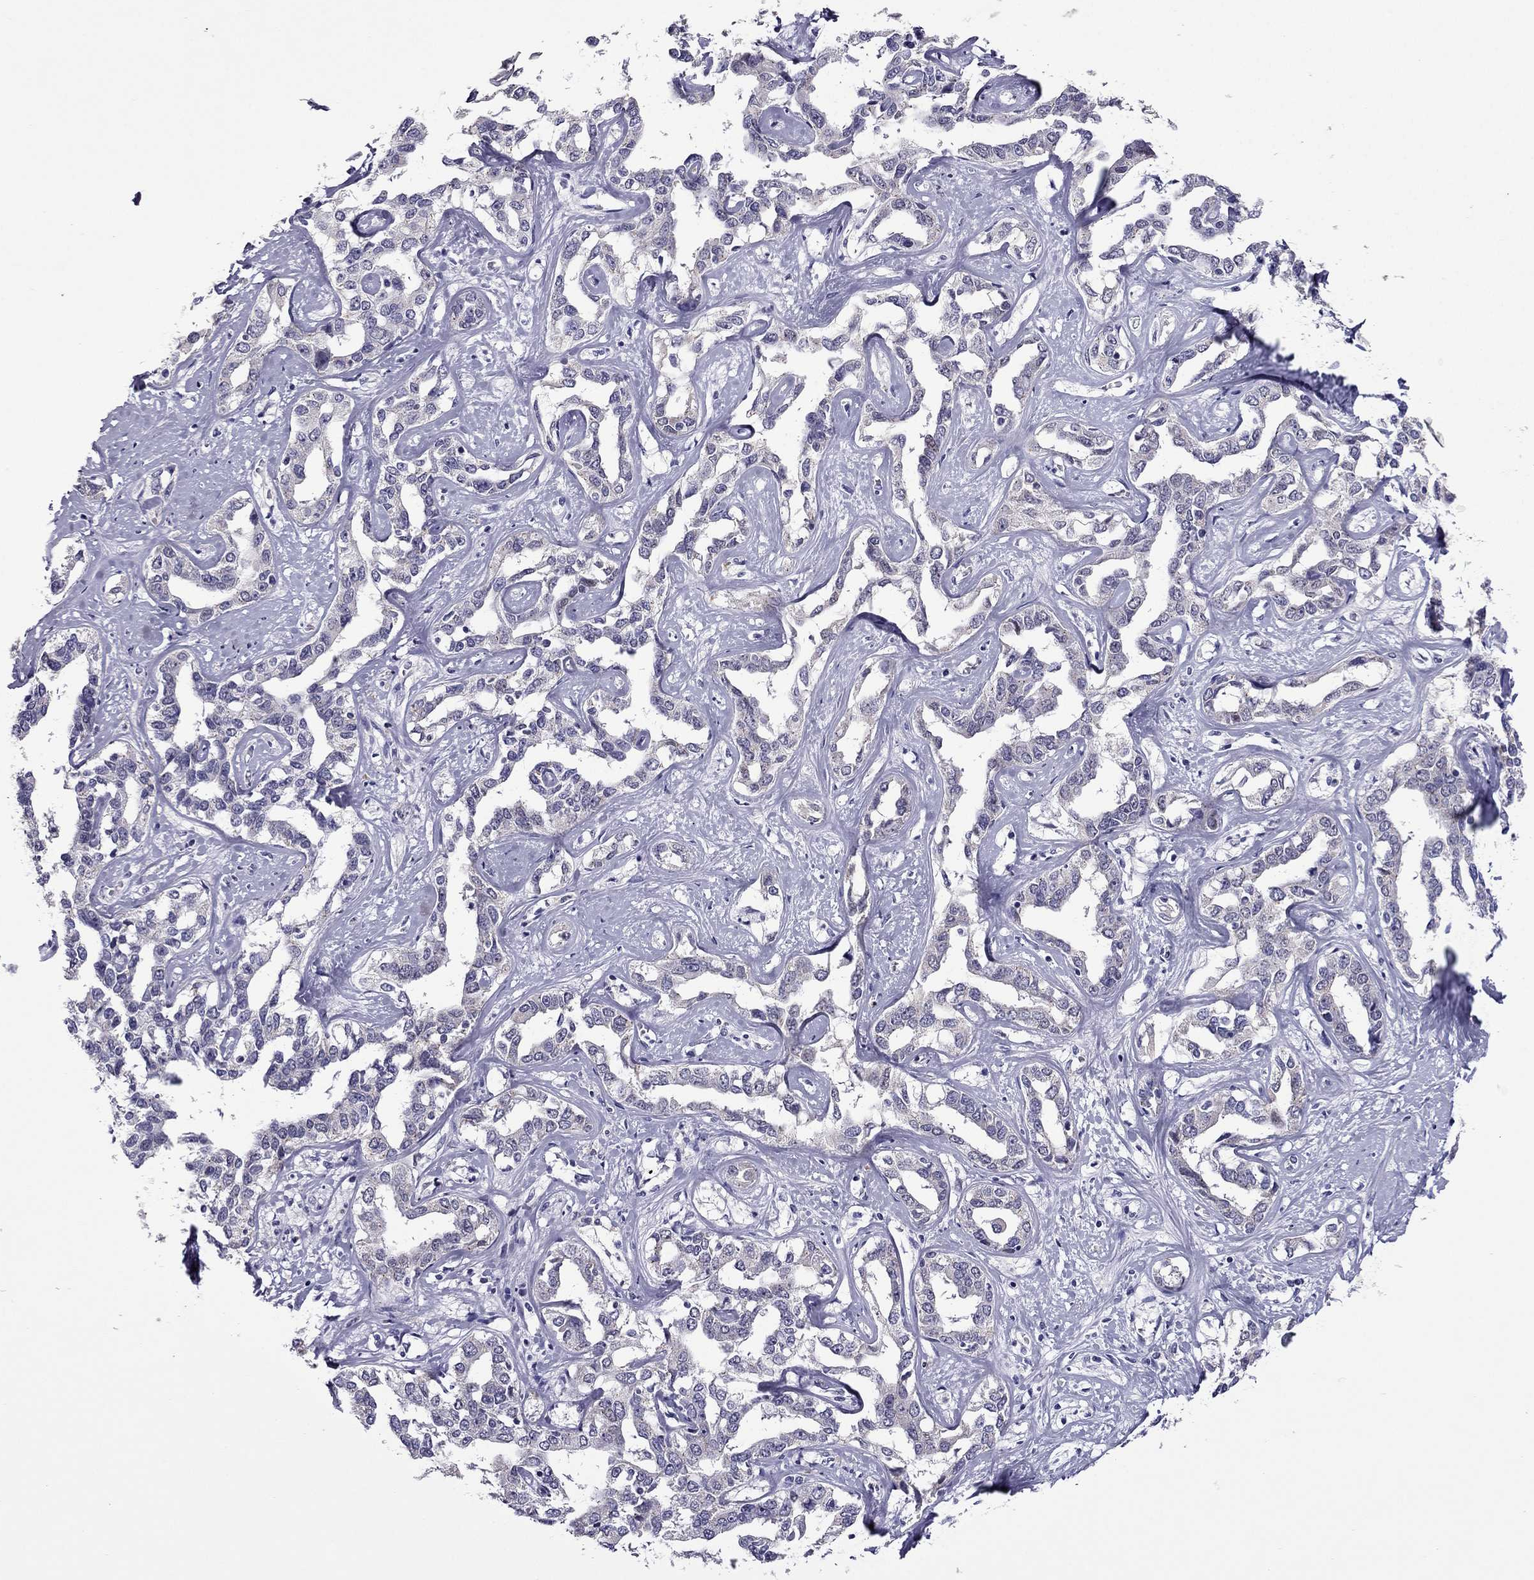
{"staining": {"intensity": "negative", "quantity": "none", "location": "none"}, "tissue": "liver cancer", "cell_type": "Tumor cells", "image_type": "cancer", "snomed": [{"axis": "morphology", "description": "Cholangiocarcinoma"}, {"axis": "topography", "description": "Liver"}], "caption": "A histopathology image of cholangiocarcinoma (liver) stained for a protein exhibits no brown staining in tumor cells. The staining is performed using DAB brown chromogen with nuclei counter-stained in using hematoxylin.", "gene": "MYBPH", "patient": {"sex": "male", "age": 59}}